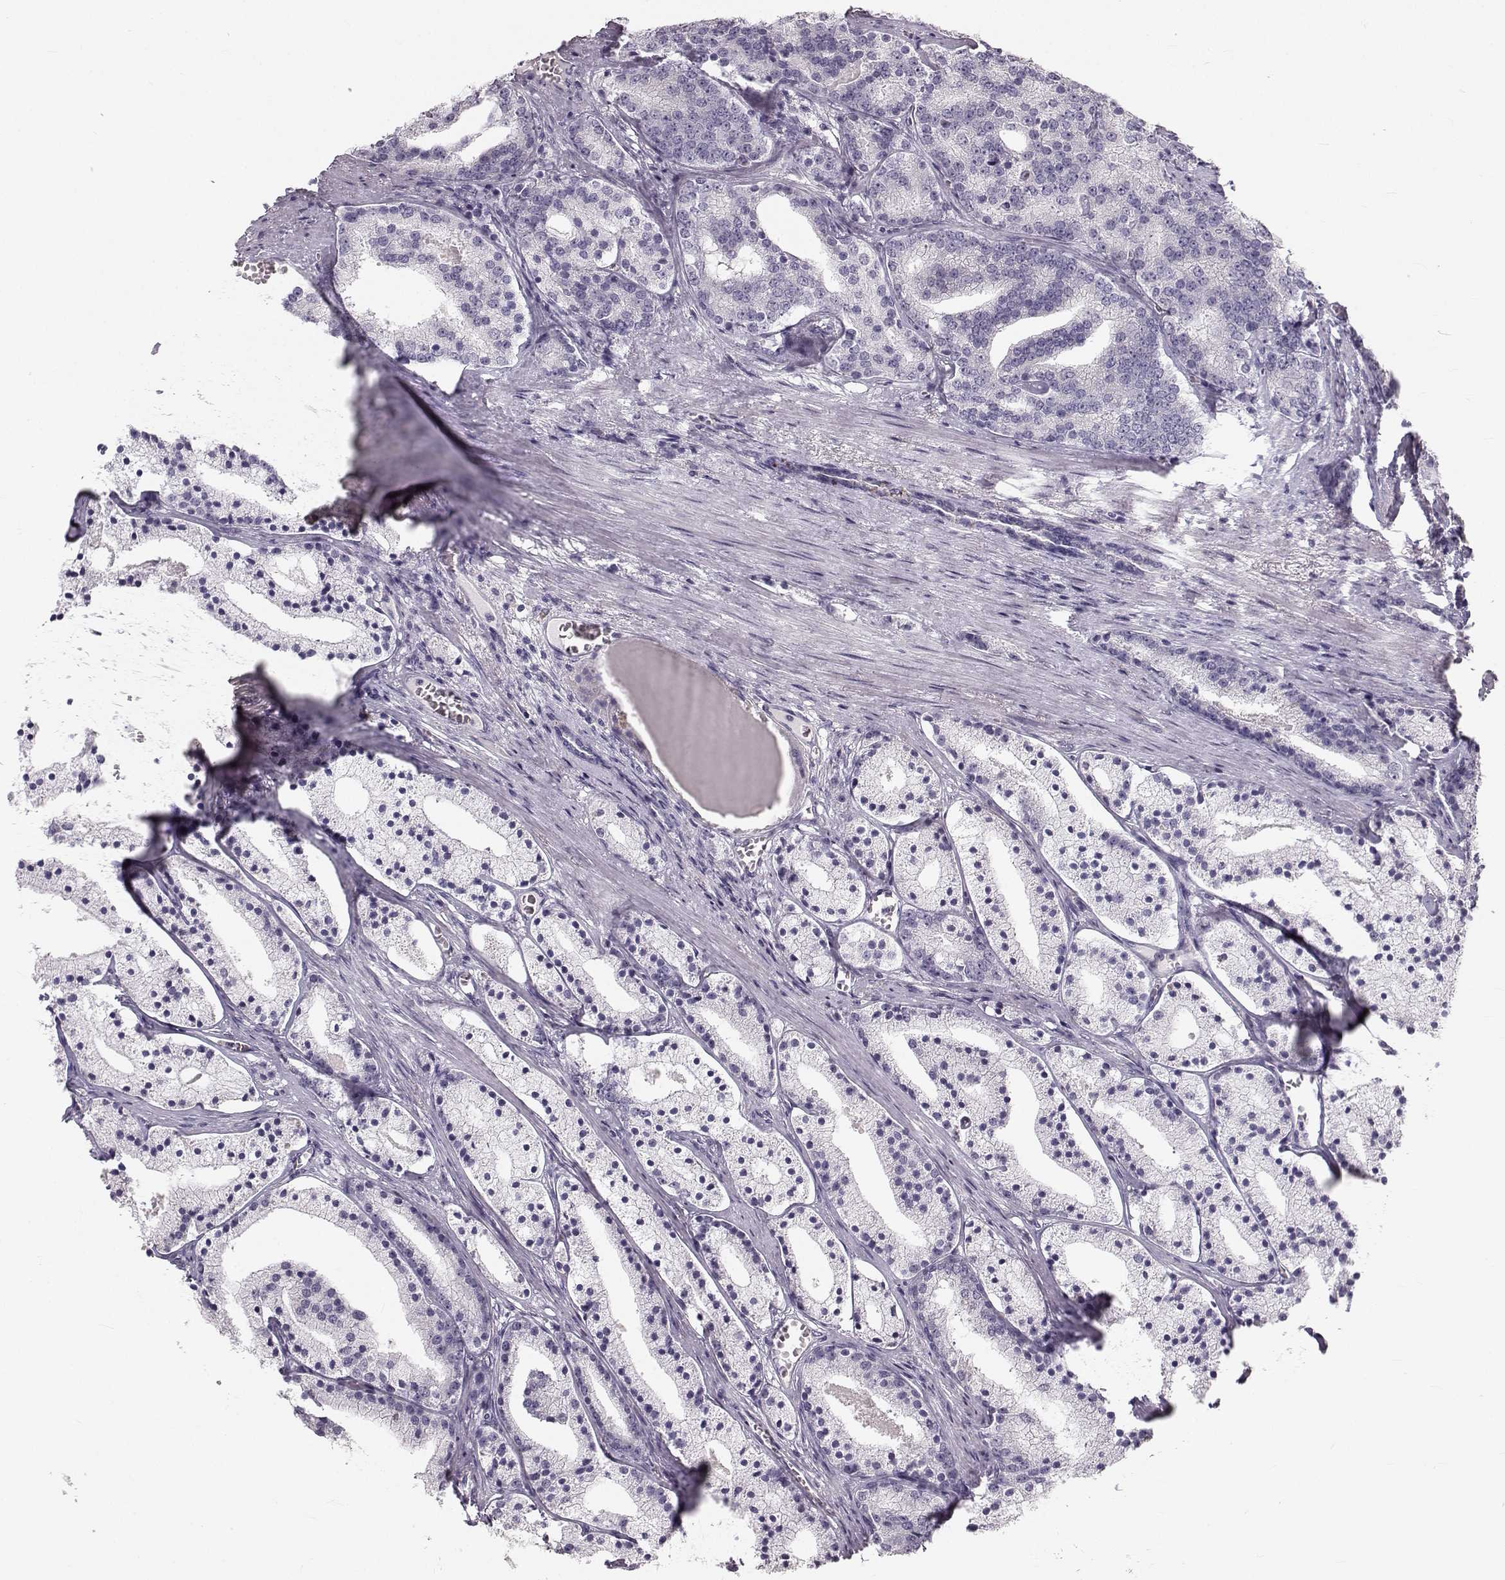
{"staining": {"intensity": "negative", "quantity": "none", "location": "none"}, "tissue": "prostate cancer", "cell_type": "Tumor cells", "image_type": "cancer", "snomed": [{"axis": "morphology", "description": "Adenocarcinoma, NOS"}, {"axis": "topography", "description": "Prostate"}], "caption": "This is an IHC micrograph of human prostate cancer (adenocarcinoma). There is no staining in tumor cells.", "gene": "OIP5", "patient": {"sex": "male", "age": 69}}